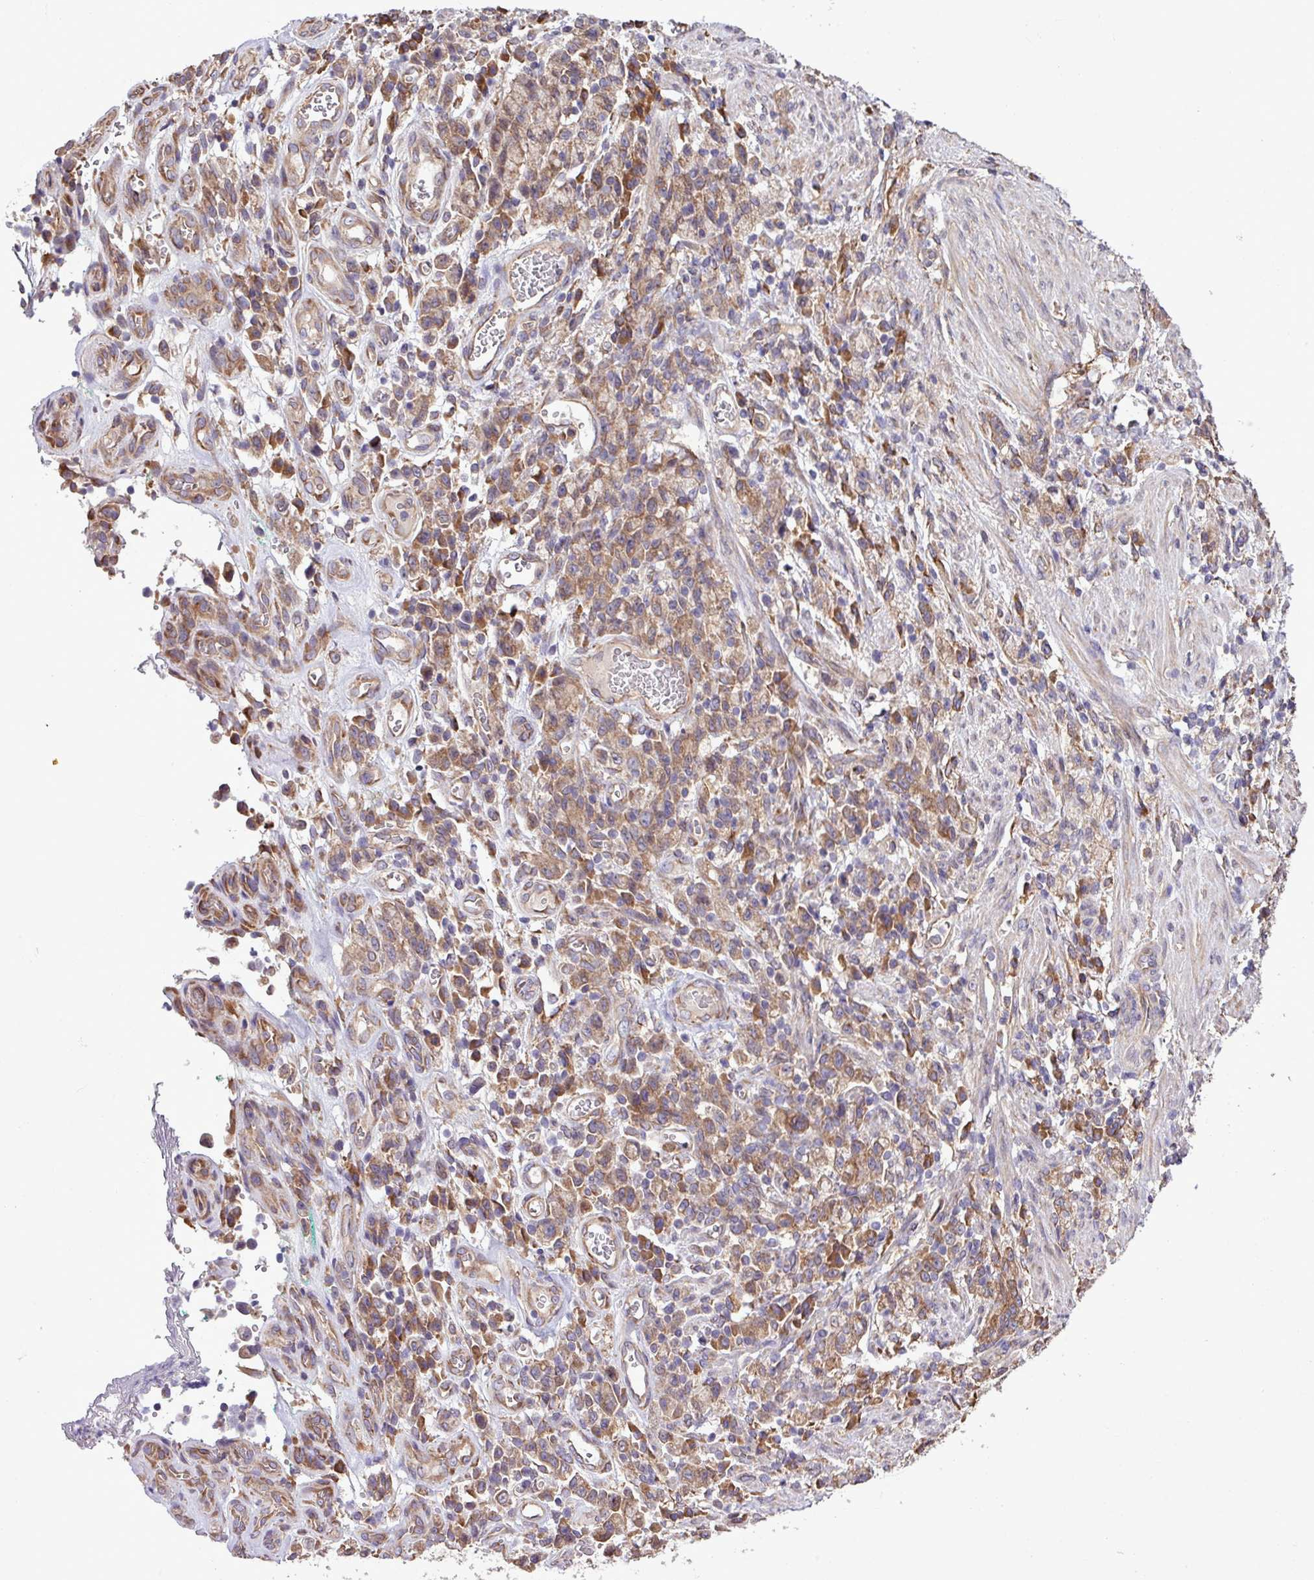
{"staining": {"intensity": "moderate", "quantity": ">75%", "location": "cytoplasmic/membranous"}, "tissue": "stomach cancer", "cell_type": "Tumor cells", "image_type": "cancer", "snomed": [{"axis": "morphology", "description": "Adenocarcinoma, NOS"}, {"axis": "topography", "description": "Stomach"}], "caption": "Human stomach adenocarcinoma stained for a protein (brown) exhibits moderate cytoplasmic/membranous positive expression in about >75% of tumor cells.", "gene": "MEGF6", "patient": {"sex": "male", "age": 77}}